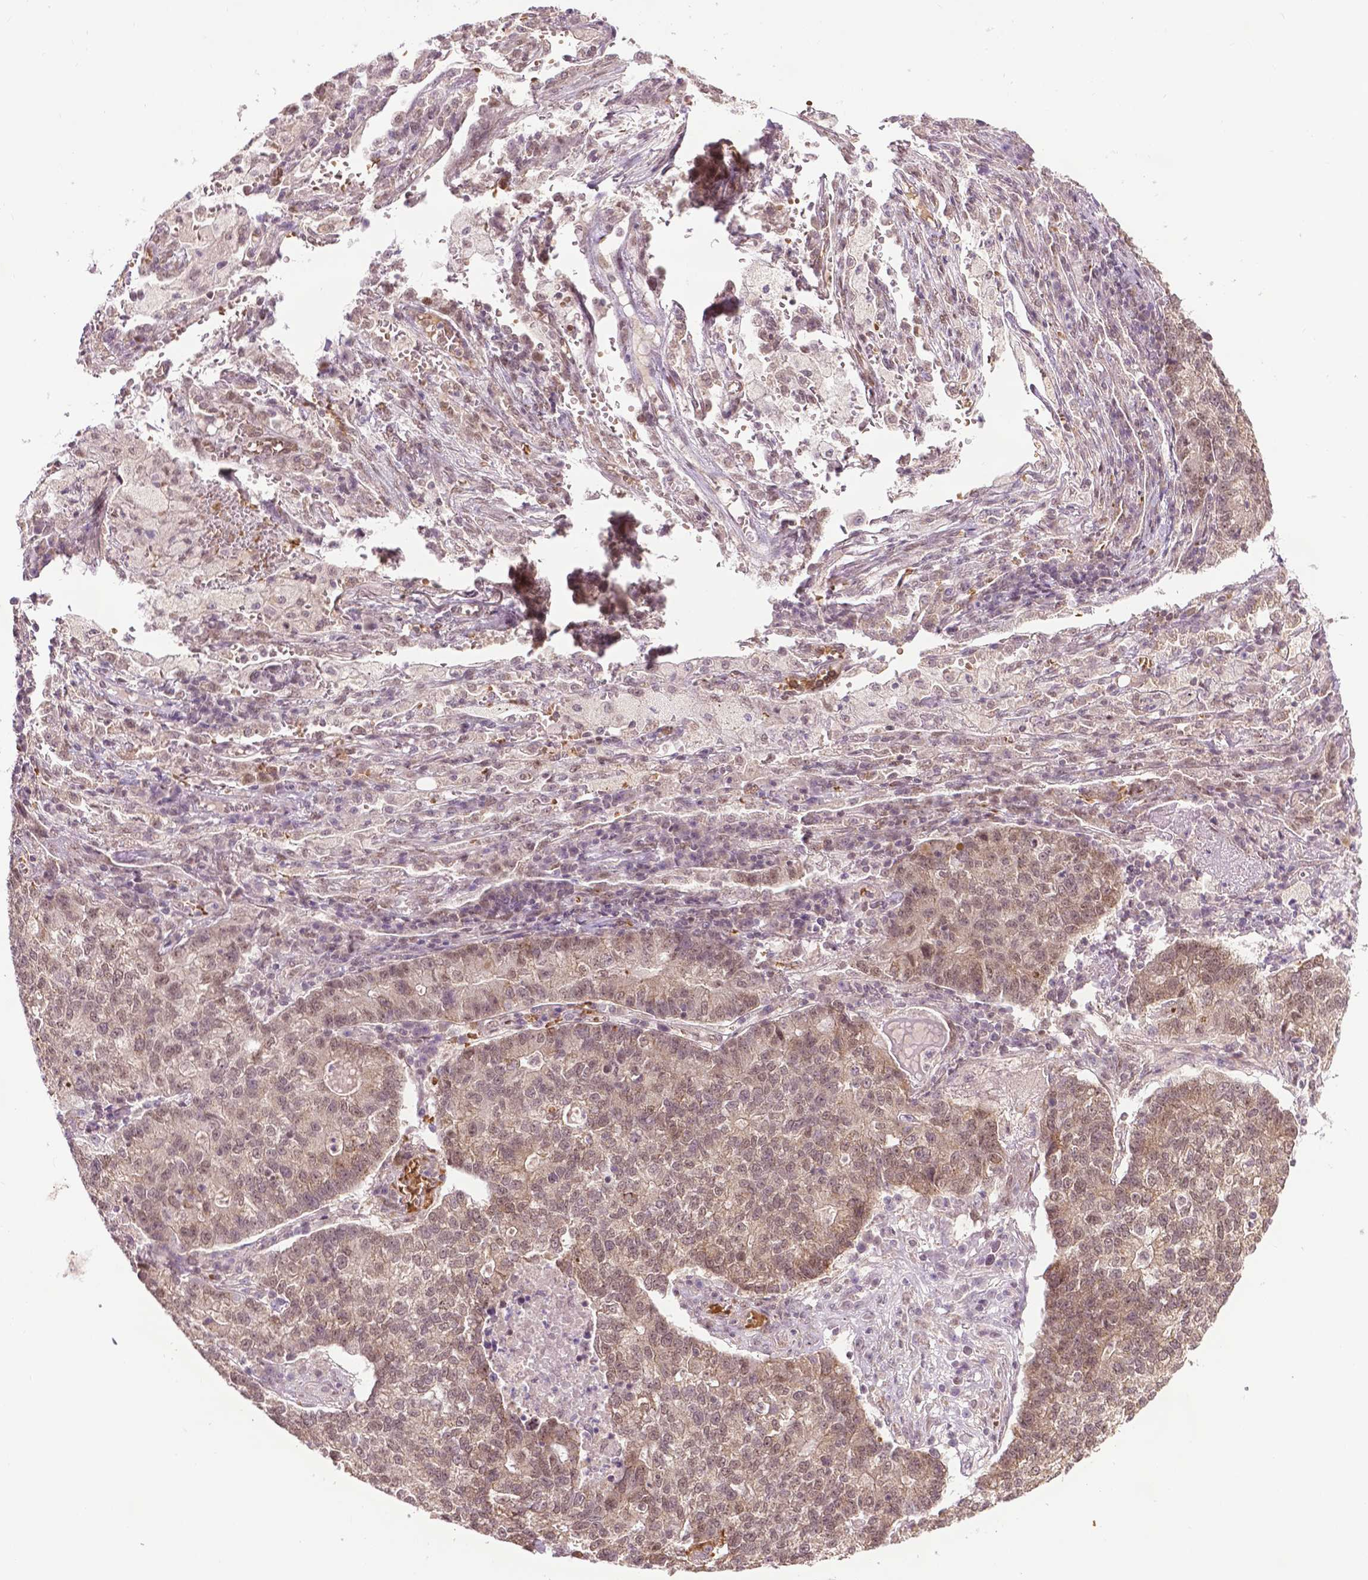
{"staining": {"intensity": "weak", "quantity": "25%-75%", "location": "cytoplasmic/membranous,nuclear"}, "tissue": "lung cancer", "cell_type": "Tumor cells", "image_type": "cancer", "snomed": [{"axis": "morphology", "description": "Adenocarcinoma, NOS"}, {"axis": "topography", "description": "Lung"}], "caption": "Weak cytoplasmic/membranous and nuclear staining for a protein is identified in approximately 25%-75% of tumor cells of lung cancer using immunohistochemistry.", "gene": "ZNF41", "patient": {"sex": "male", "age": 57}}